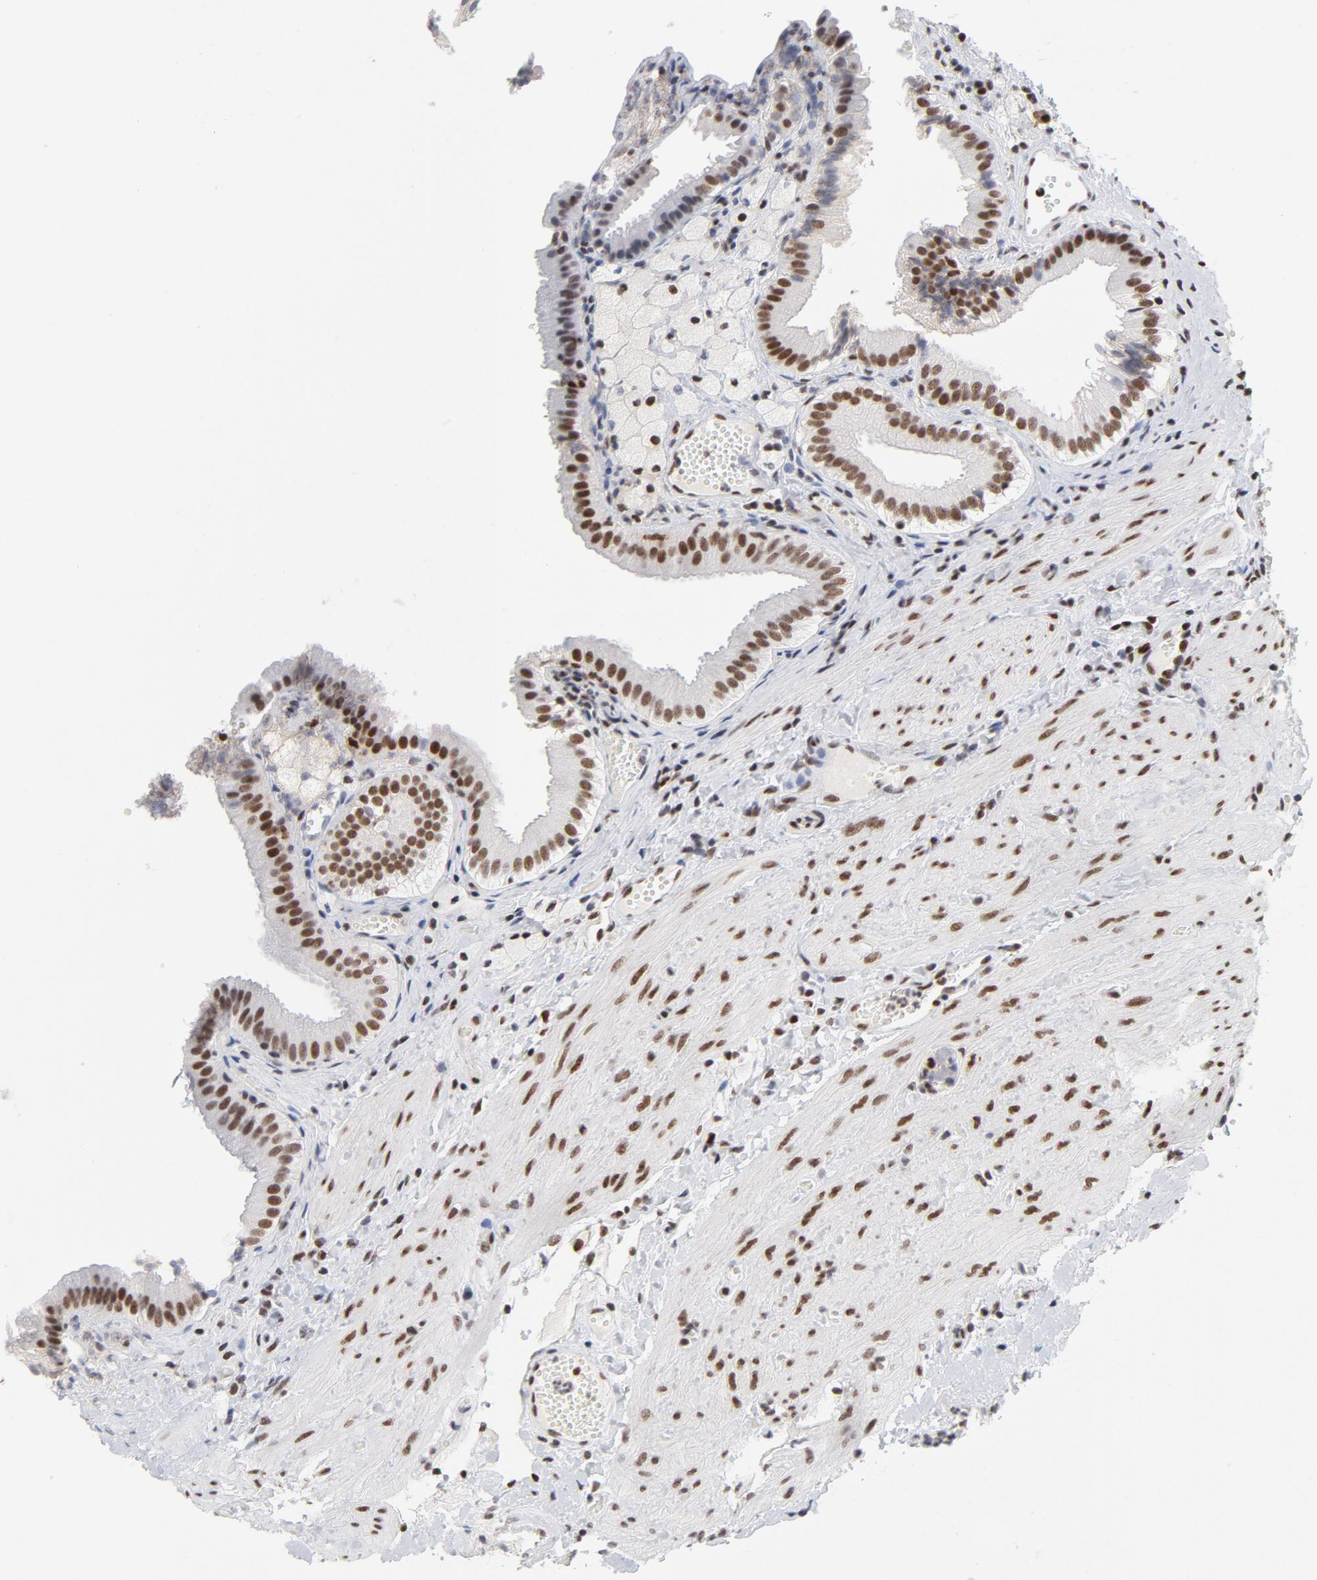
{"staining": {"intensity": "moderate", "quantity": ">75%", "location": "nuclear"}, "tissue": "gallbladder", "cell_type": "Glandular cells", "image_type": "normal", "snomed": [{"axis": "morphology", "description": "Normal tissue, NOS"}, {"axis": "topography", "description": "Gallbladder"}], "caption": "Immunohistochemistry (IHC) image of unremarkable gallbladder: human gallbladder stained using immunohistochemistry (IHC) reveals medium levels of moderate protein expression localized specifically in the nuclear of glandular cells, appearing as a nuclear brown color.", "gene": "RFC4", "patient": {"sex": "female", "age": 24}}